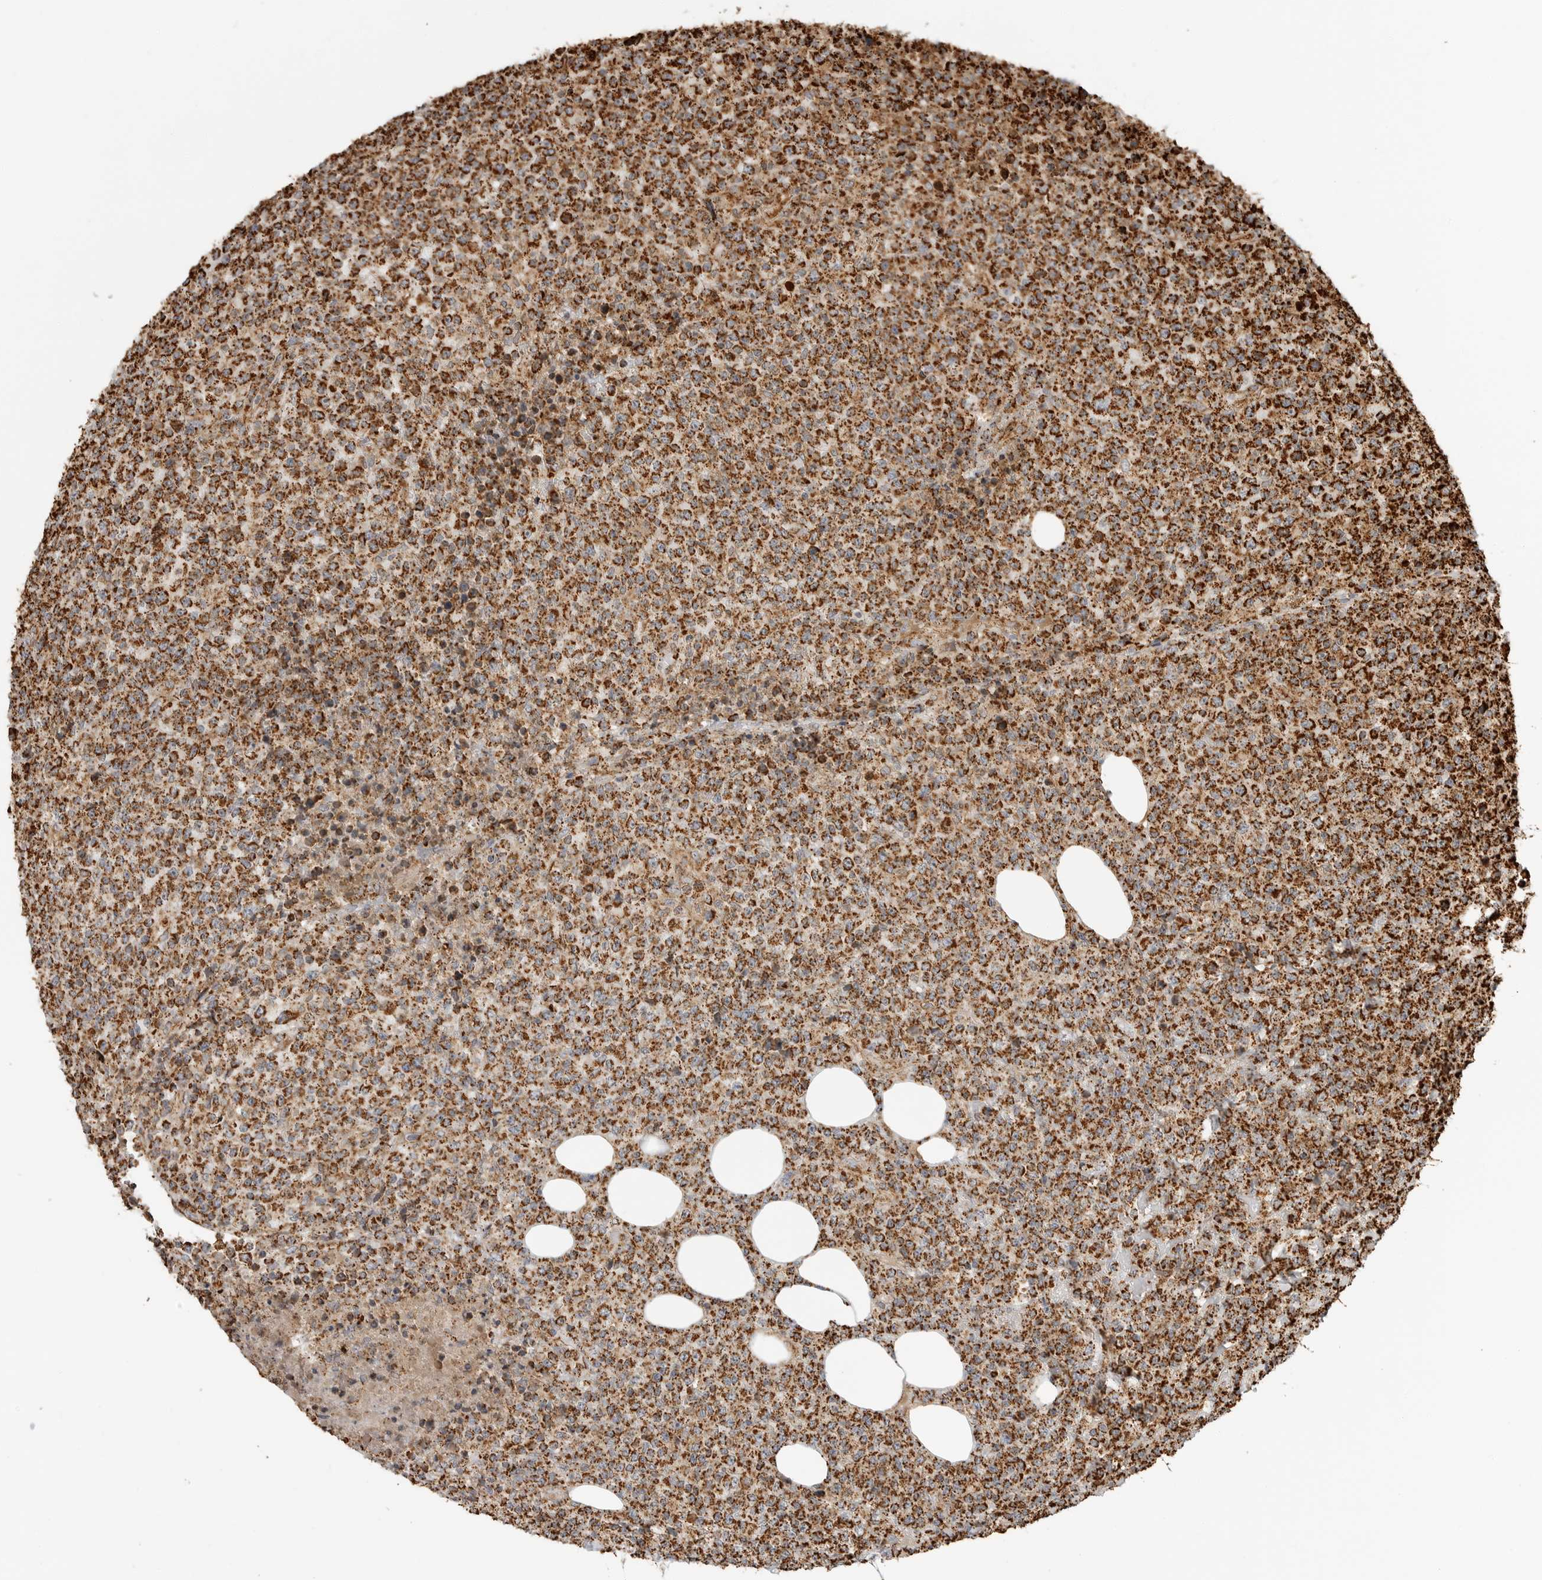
{"staining": {"intensity": "strong", "quantity": ">75%", "location": "cytoplasmic/membranous"}, "tissue": "lymphoma", "cell_type": "Tumor cells", "image_type": "cancer", "snomed": [{"axis": "morphology", "description": "Malignant lymphoma, non-Hodgkin's type, High grade"}, {"axis": "topography", "description": "Lymph node"}], "caption": "High-grade malignant lymphoma, non-Hodgkin's type stained with DAB (3,3'-diaminobenzidine) immunohistochemistry (IHC) displays high levels of strong cytoplasmic/membranous expression in approximately >75% of tumor cells. Nuclei are stained in blue.", "gene": "BMP2K", "patient": {"sex": "male", "age": 13}}